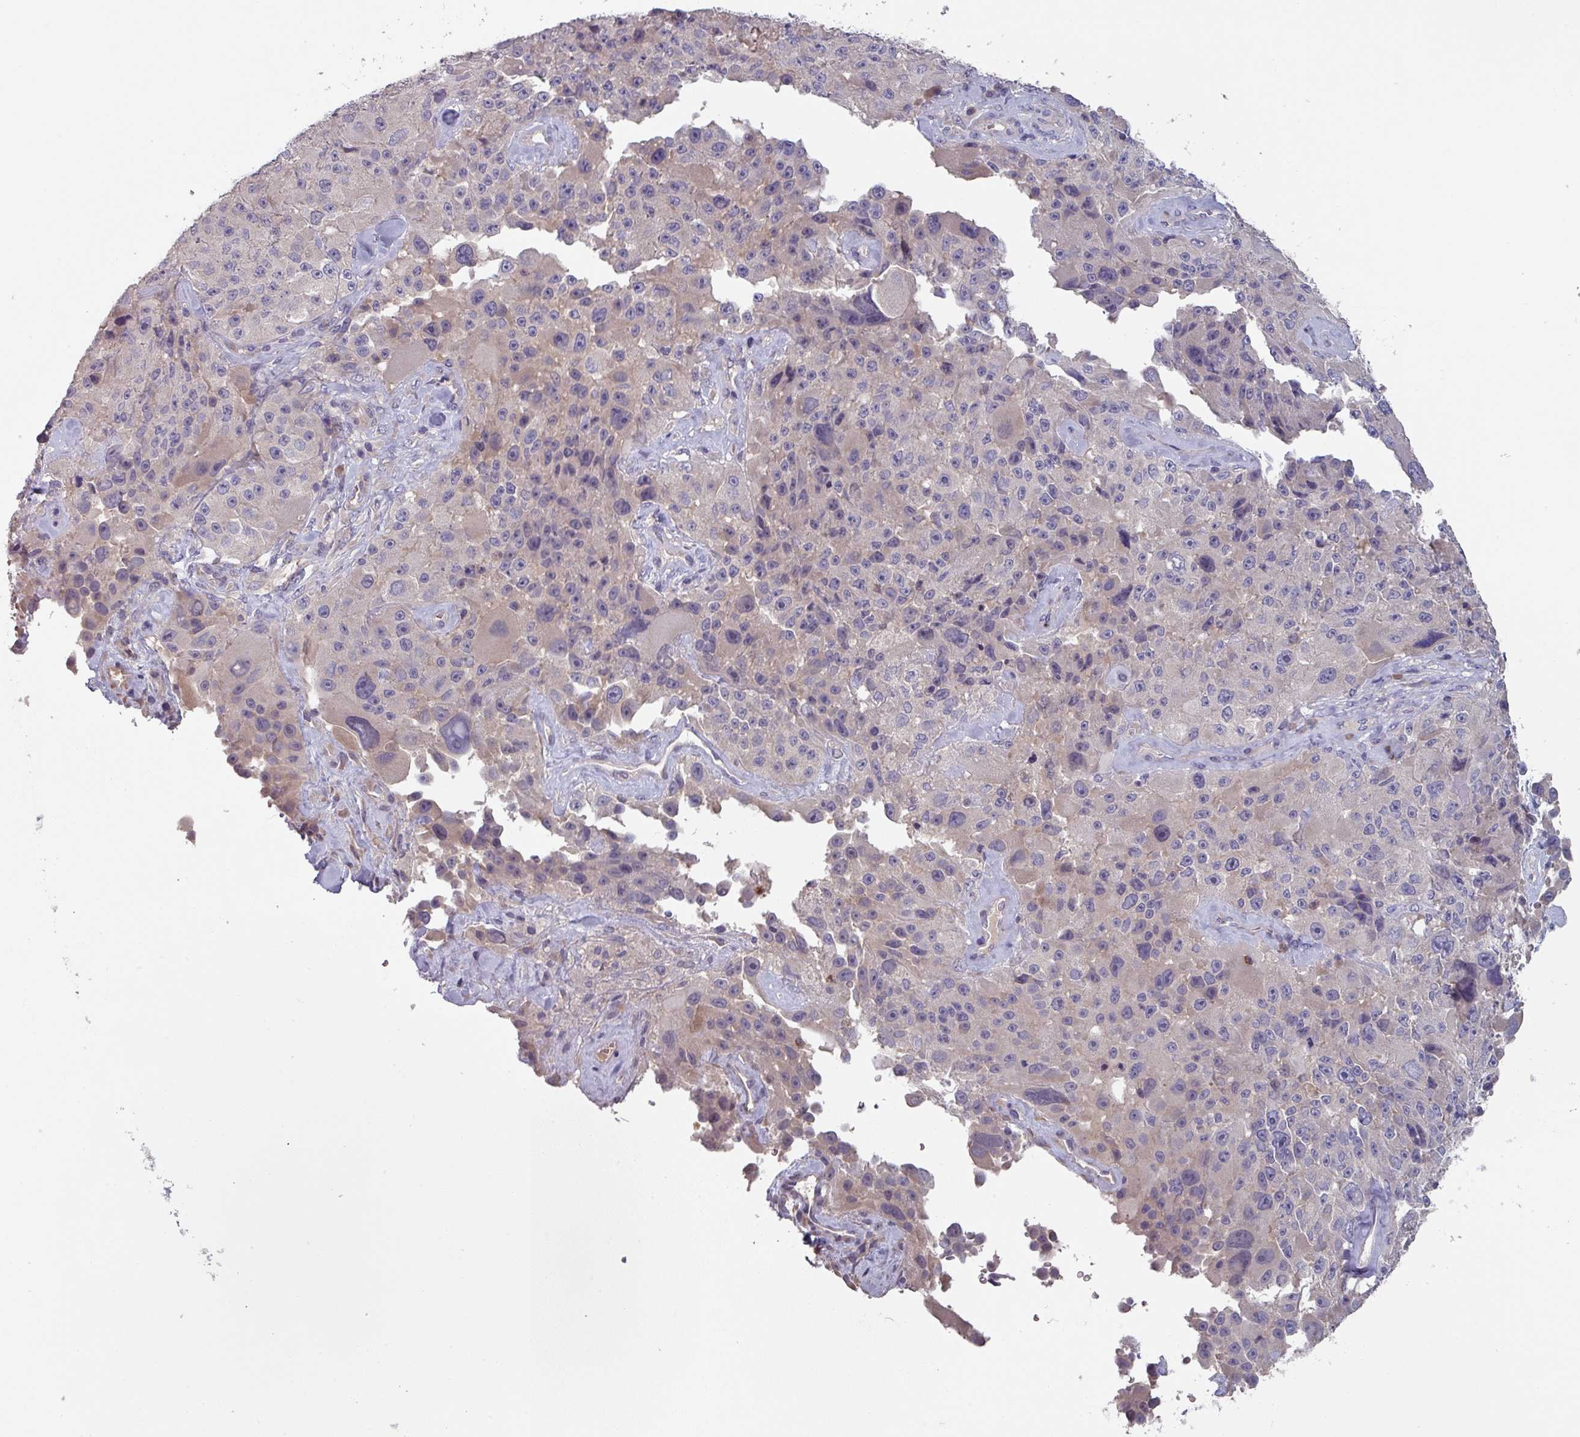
{"staining": {"intensity": "weak", "quantity": "<25%", "location": "cytoplasmic/membranous"}, "tissue": "melanoma", "cell_type": "Tumor cells", "image_type": "cancer", "snomed": [{"axis": "morphology", "description": "Malignant melanoma, Metastatic site"}, {"axis": "topography", "description": "Lymph node"}], "caption": "Melanoma was stained to show a protein in brown. There is no significant positivity in tumor cells.", "gene": "PRAMEF8", "patient": {"sex": "male", "age": 62}}